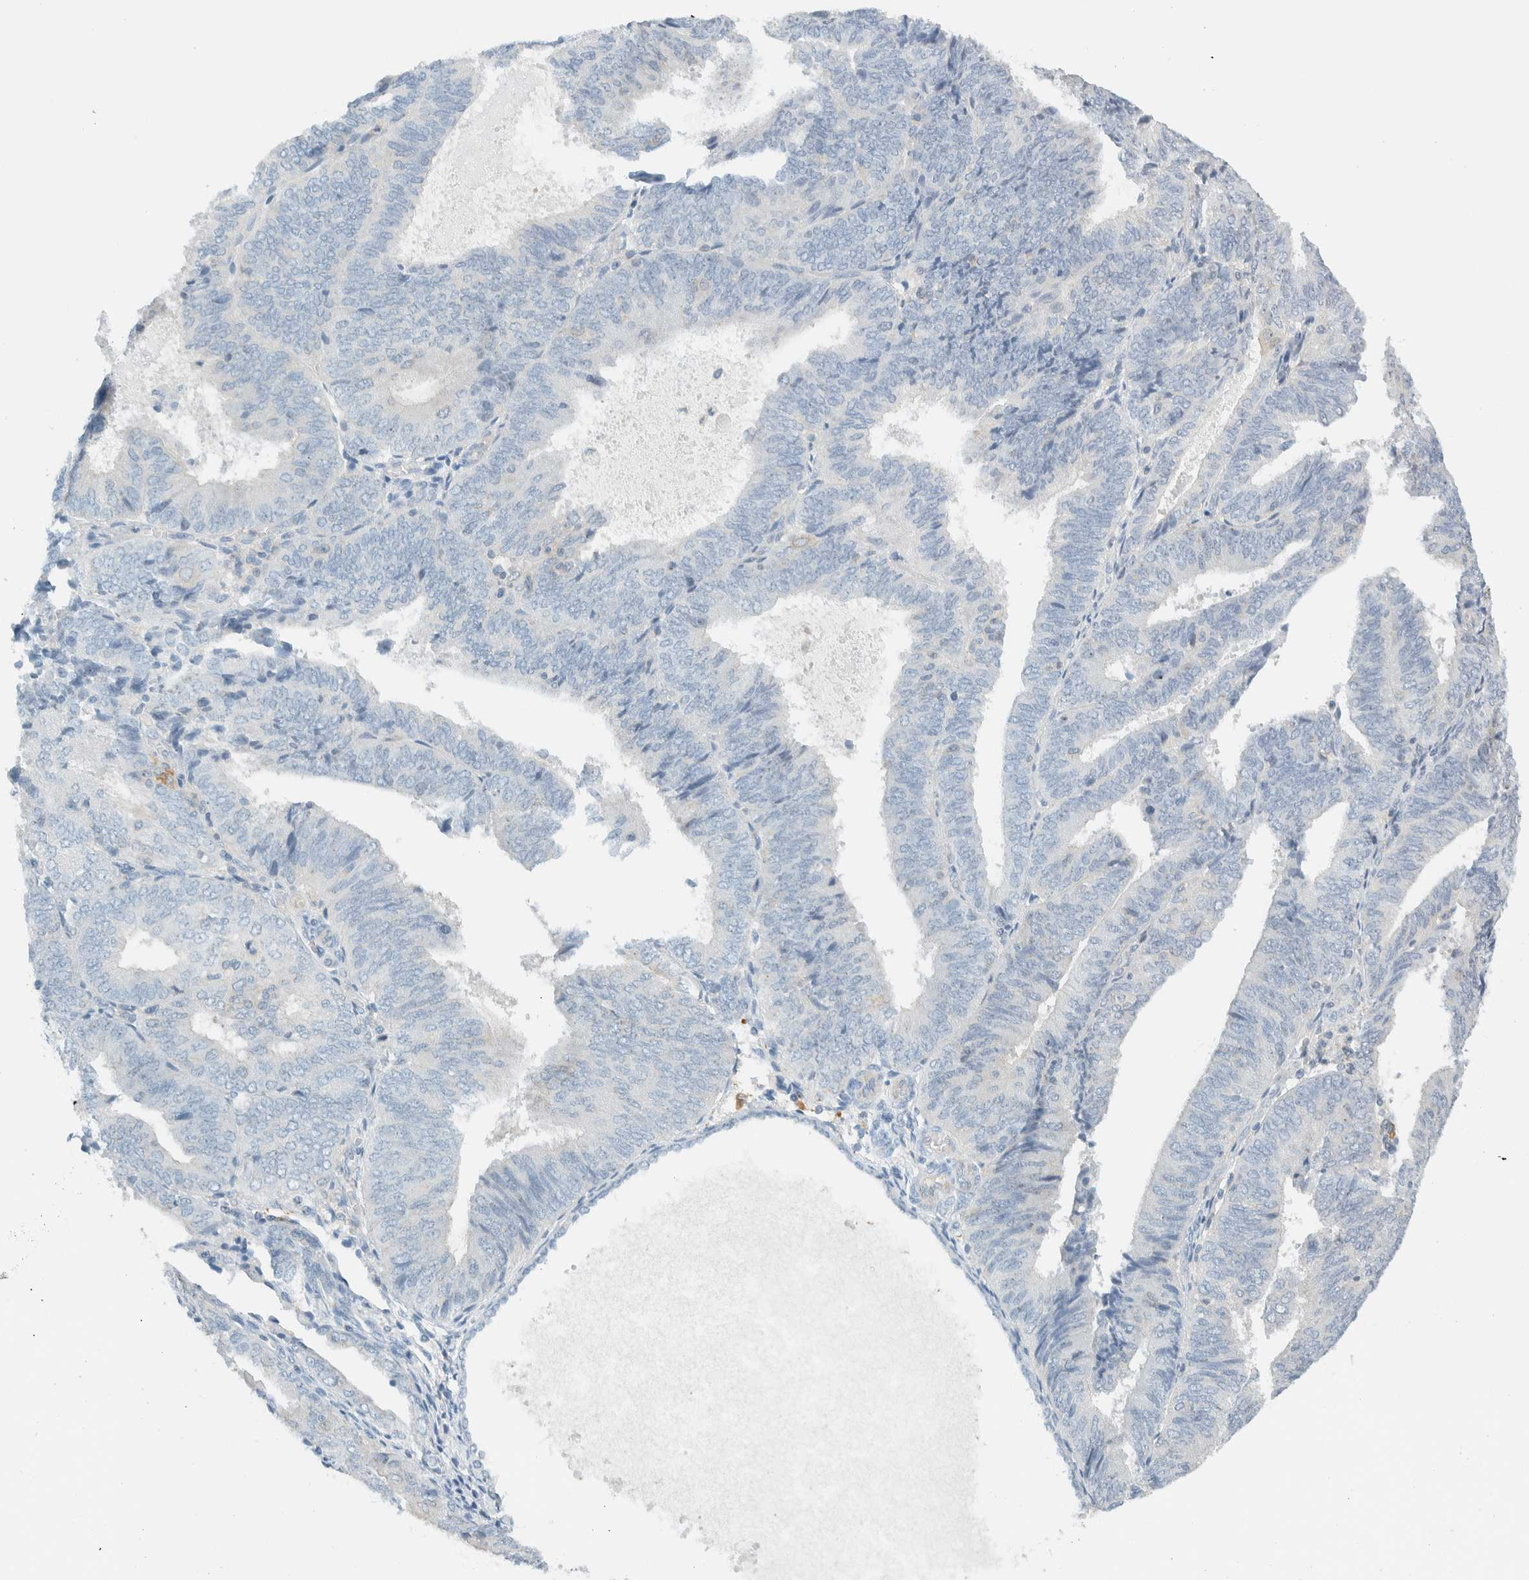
{"staining": {"intensity": "negative", "quantity": "none", "location": "none"}, "tissue": "endometrial cancer", "cell_type": "Tumor cells", "image_type": "cancer", "snomed": [{"axis": "morphology", "description": "Adenocarcinoma, NOS"}, {"axis": "topography", "description": "Endometrium"}], "caption": "Immunohistochemical staining of adenocarcinoma (endometrial) demonstrates no significant positivity in tumor cells. (Stains: DAB immunohistochemistry (IHC) with hematoxylin counter stain, Microscopy: brightfield microscopy at high magnification).", "gene": "NDE1", "patient": {"sex": "female", "age": 81}}